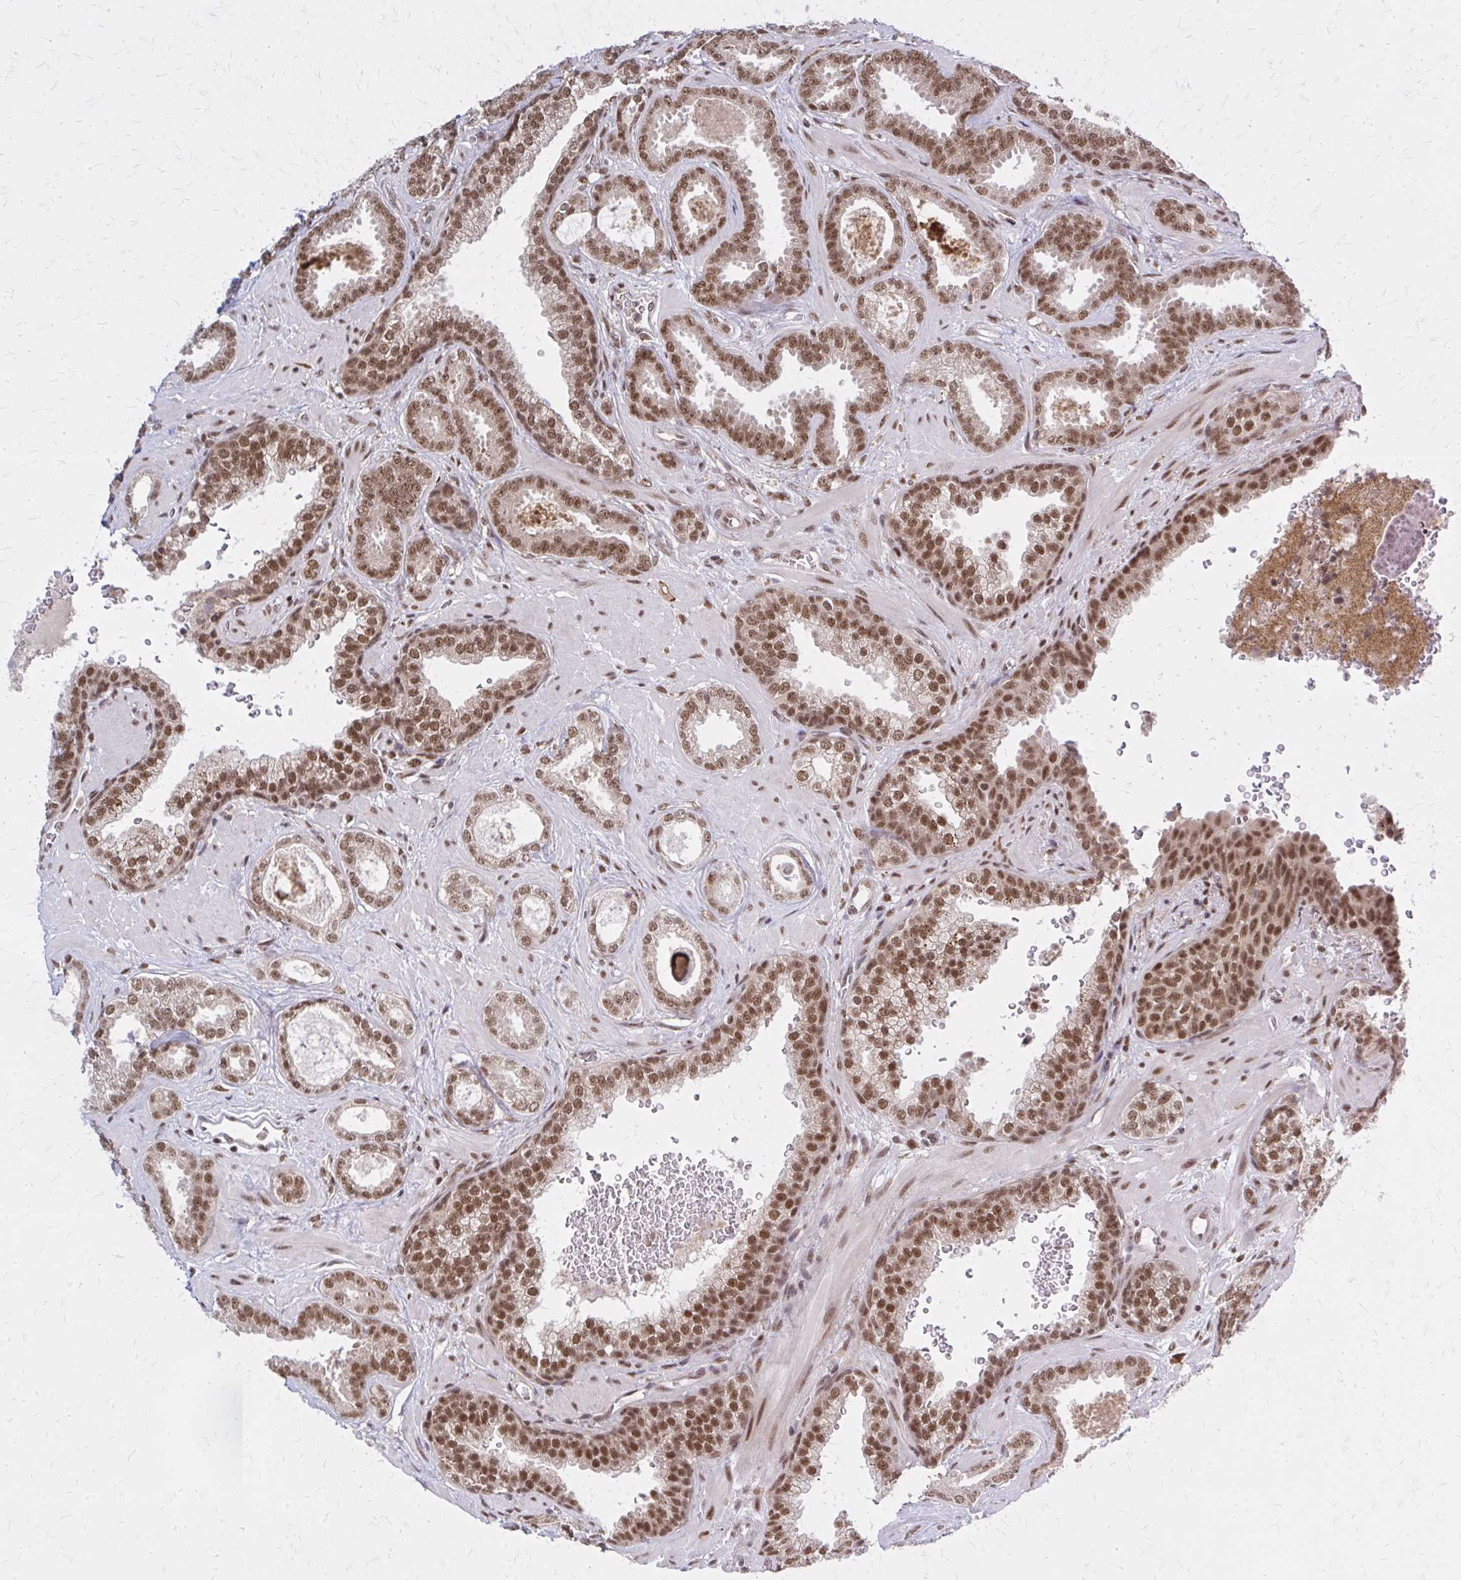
{"staining": {"intensity": "moderate", "quantity": ">75%", "location": "nuclear"}, "tissue": "prostate cancer", "cell_type": "Tumor cells", "image_type": "cancer", "snomed": [{"axis": "morphology", "description": "Adenocarcinoma, High grade"}, {"axis": "topography", "description": "Prostate"}], "caption": "This photomicrograph demonstrates immunohistochemistry staining of human prostate cancer (high-grade adenocarcinoma), with medium moderate nuclear expression in about >75% of tumor cells.", "gene": "HDAC3", "patient": {"sex": "male", "age": 58}}